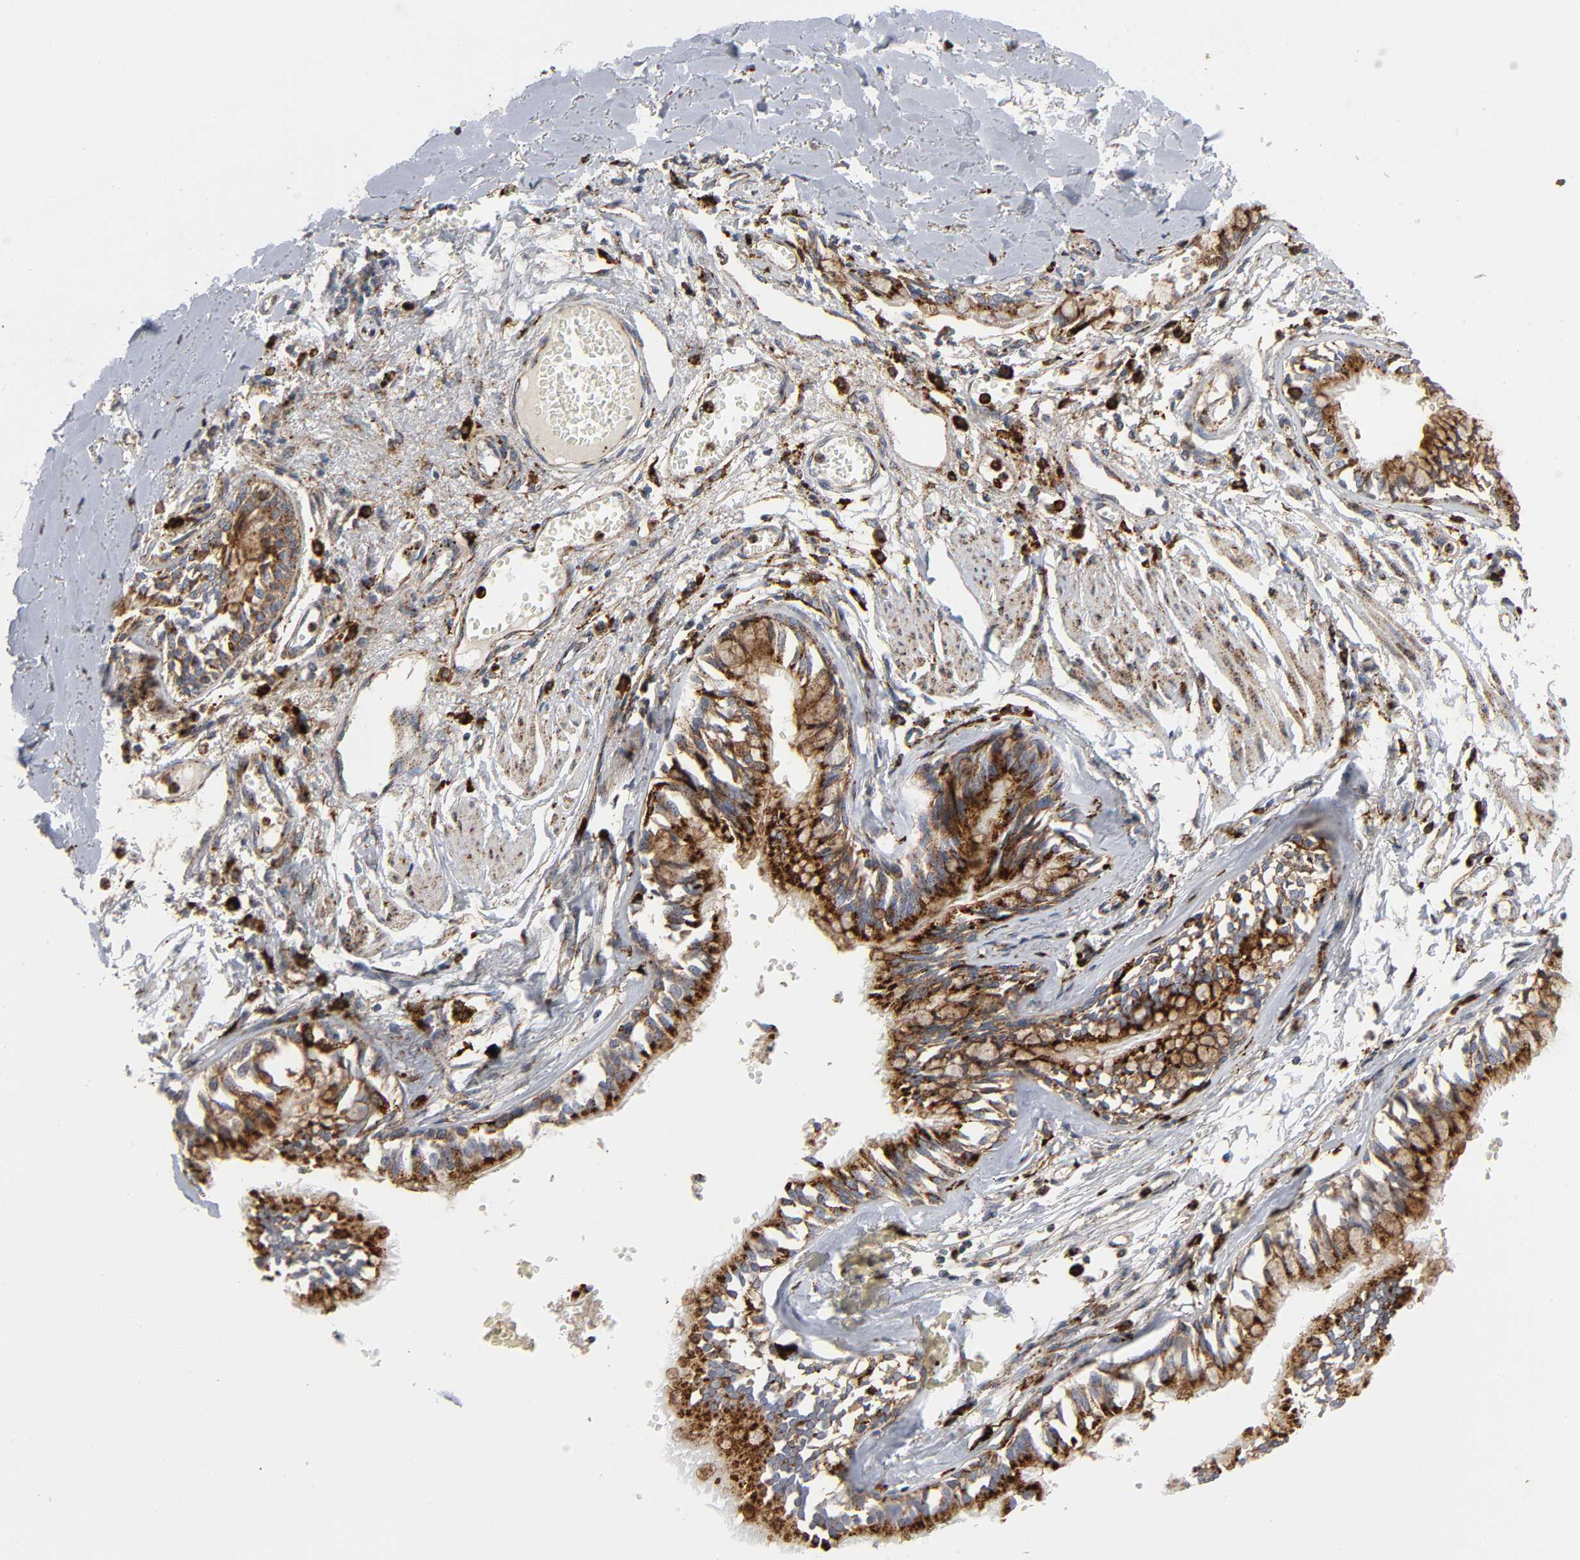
{"staining": {"intensity": "strong", "quantity": ">75%", "location": "cytoplasmic/membranous"}, "tissue": "bronchus", "cell_type": "Respiratory epithelial cells", "image_type": "normal", "snomed": [{"axis": "morphology", "description": "Normal tissue, NOS"}, {"axis": "topography", "description": "Bronchus"}, {"axis": "topography", "description": "Lung"}], "caption": "Immunohistochemistry (IHC) photomicrograph of normal bronchus stained for a protein (brown), which demonstrates high levels of strong cytoplasmic/membranous positivity in about >75% of respiratory epithelial cells.", "gene": "PSAP", "patient": {"sex": "female", "age": 56}}